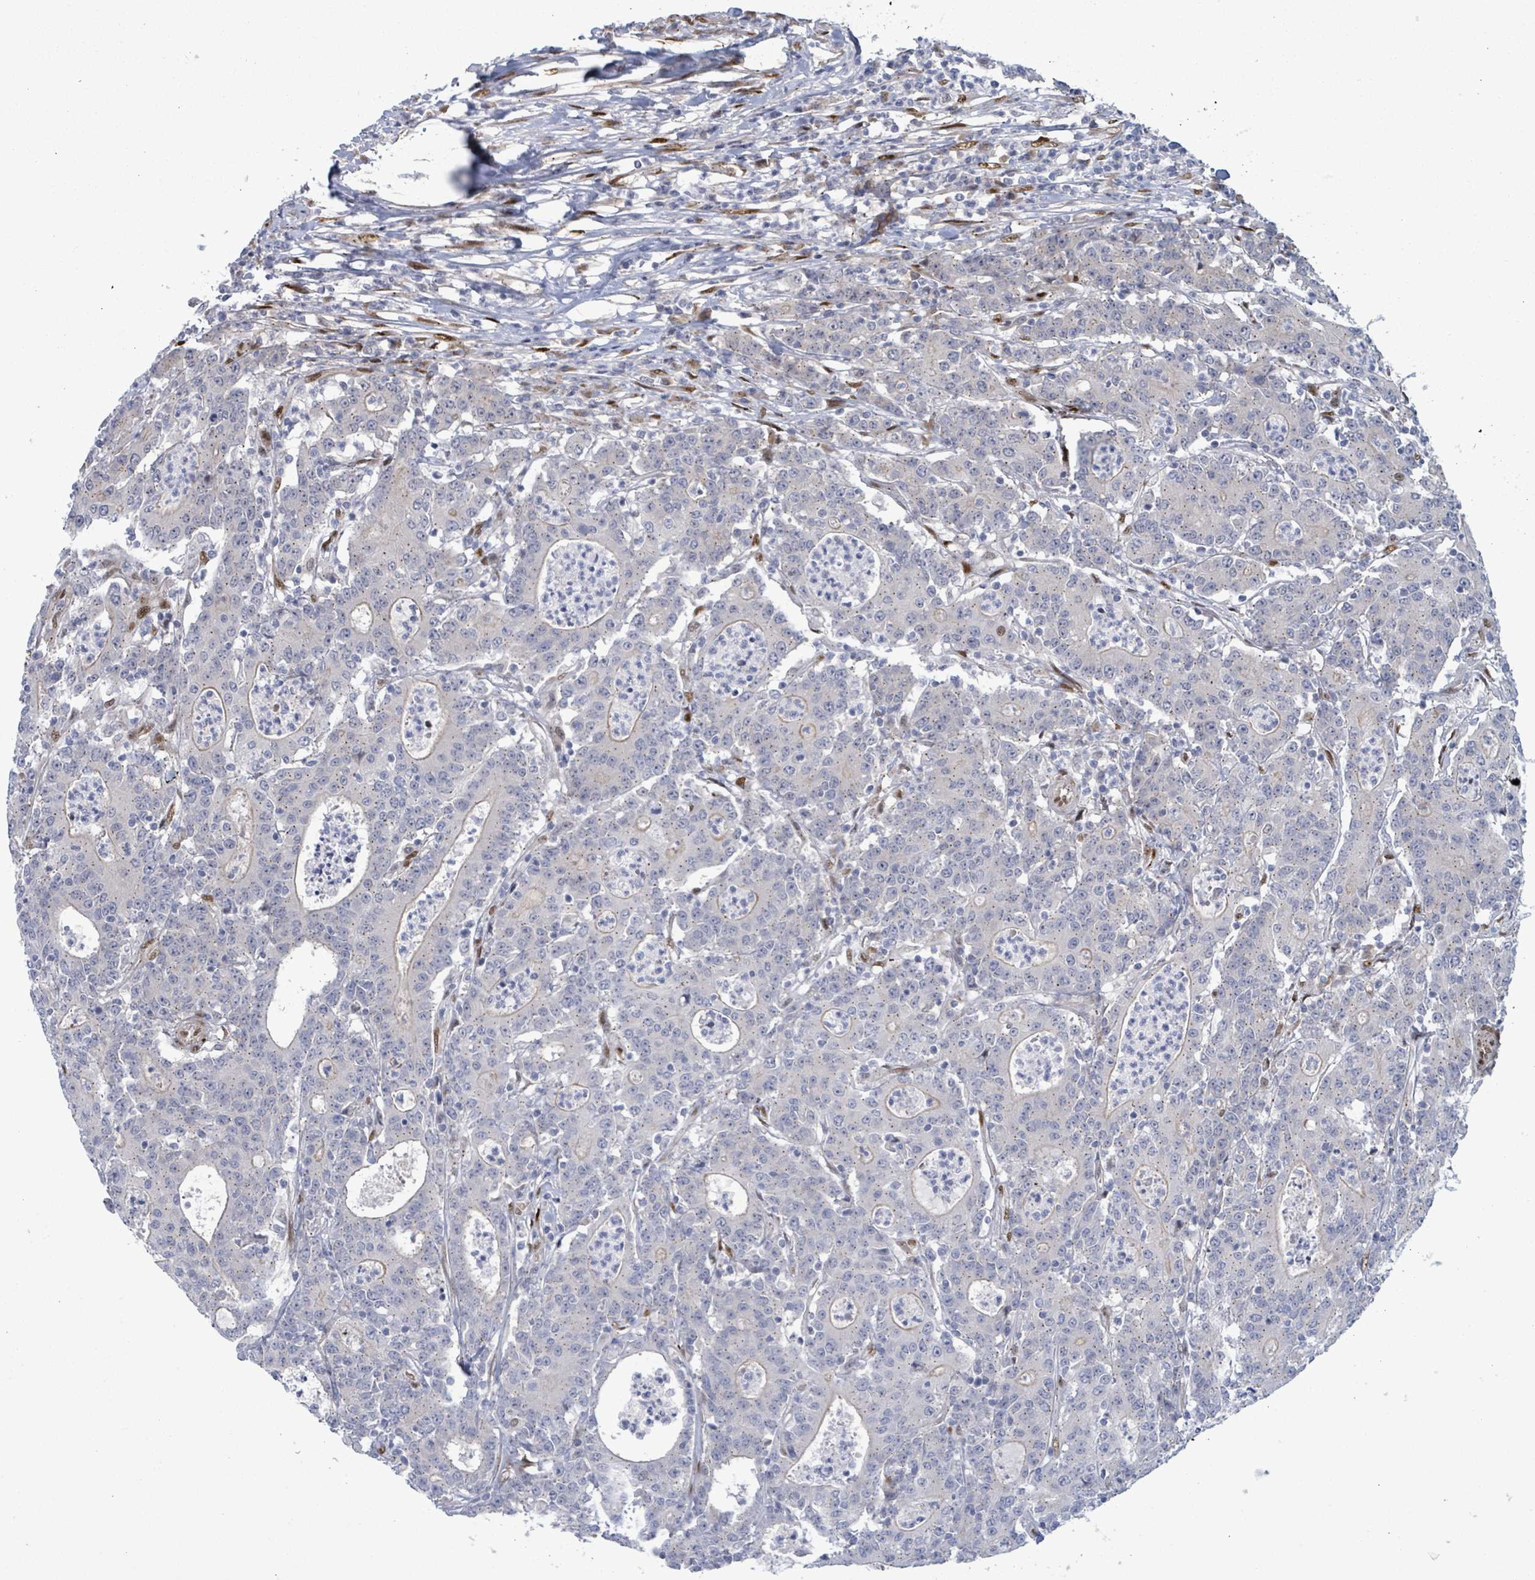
{"staining": {"intensity": "negative", "quantity": "none", "location": "none"}, "tissue": "colorectal cancer", "cell_type": "Tumor cells", "image_type": "cancer", "snomed": [{"axis": "morphology", "description": "Adenocarcinoma, NOS"}, {"axis": "topography", "description": "Colon"}], "caption": "The histopathology image reveals no significant positivity in tumor cells of colorectal adenocarcinoma.", "gene": "TUSC1", "patient": {"sex": "male", "age": 83}}